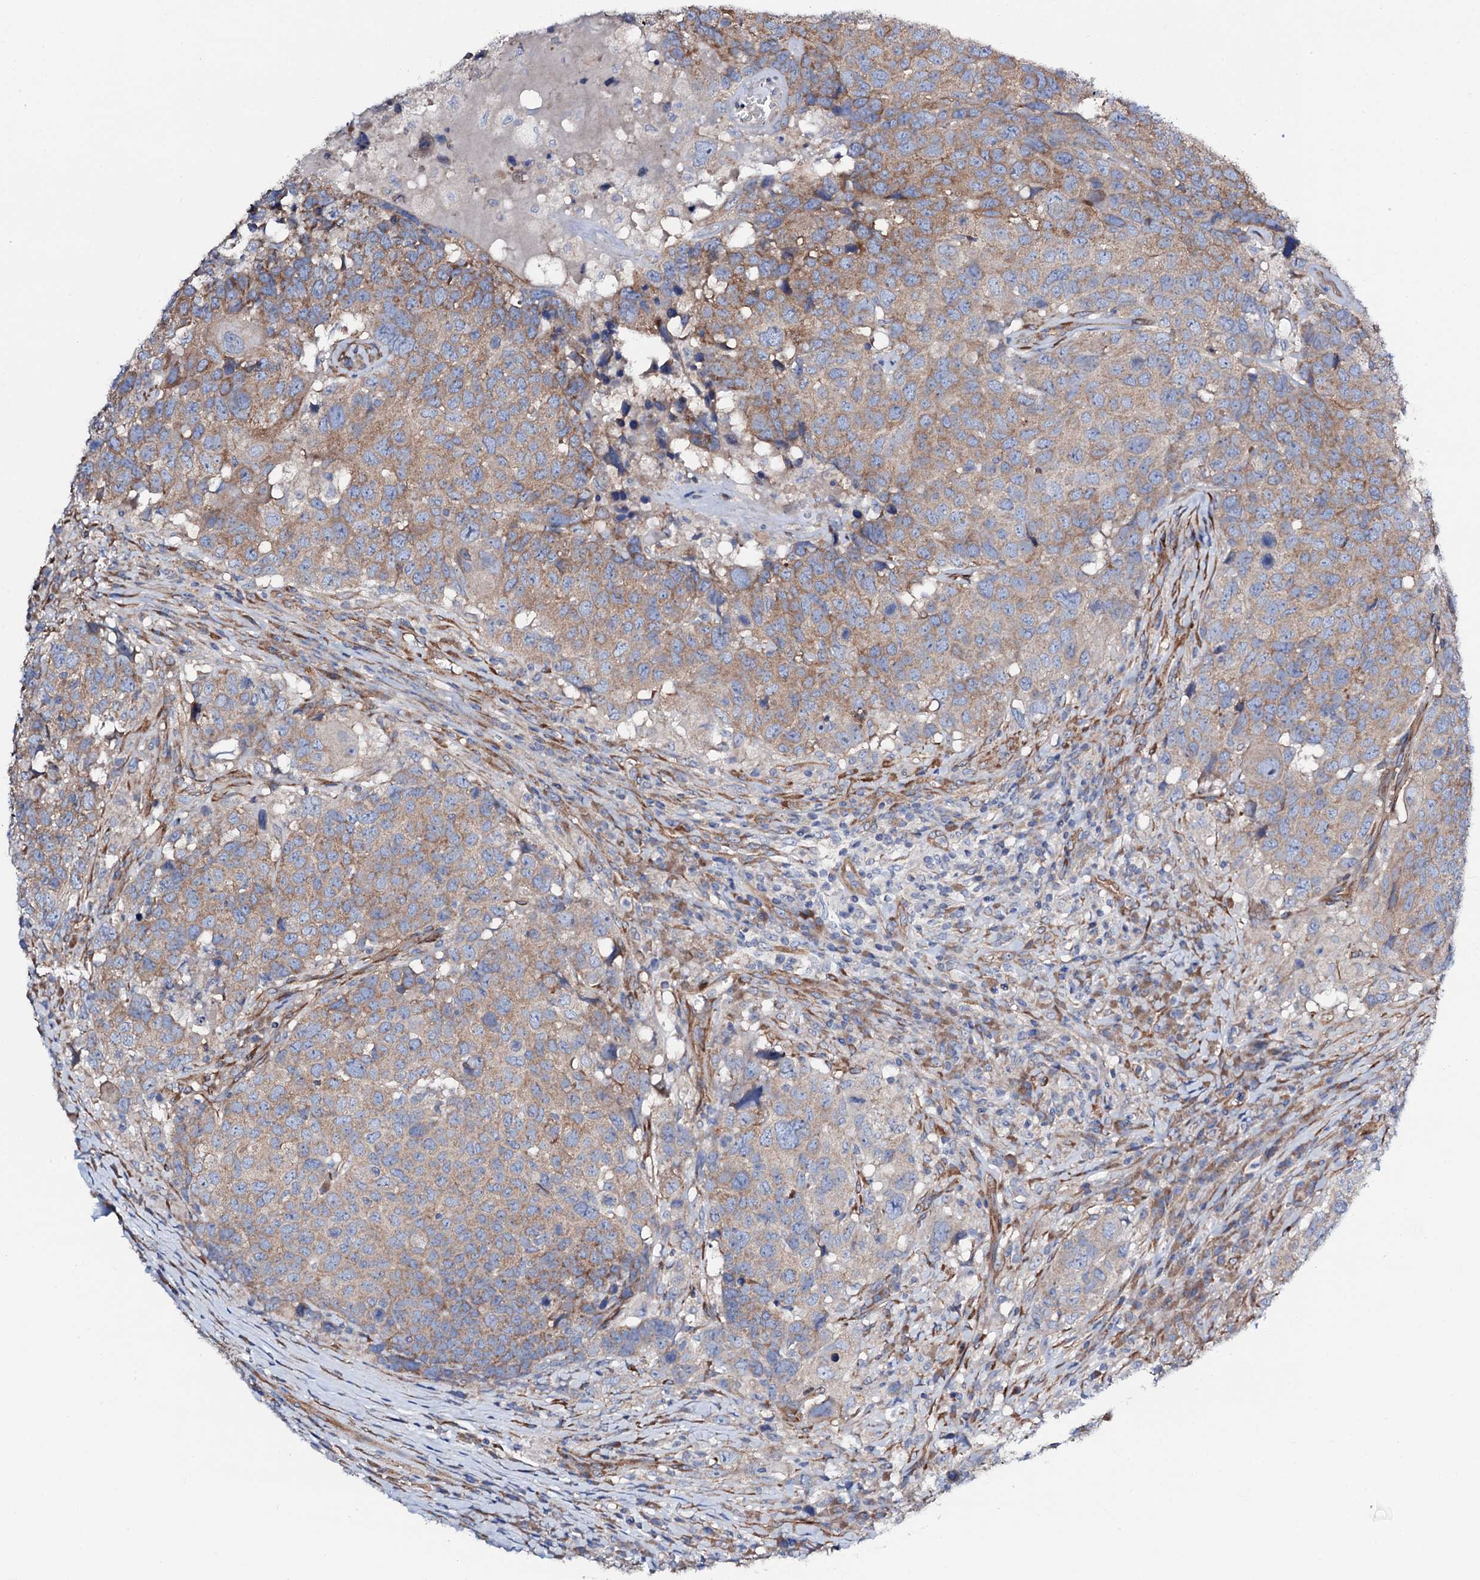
{"staining": {"intensity": "moderate", "quantity": ">75%", "location": "cytoplasmic/membranous"}, "tissue": "head and neck cancer", "cell_type": "Tumor cells", "image_type": "cancer", "snomed": [{"axis": "morphology", "description": "Squamous cell carcinoma, NOS"}, {"axis": "topography", "description": "Head-Neck"}], "caption": "The micrograph demonstrates staining of head and neck cancer, revealing moderate cytoplasmic/membranous protein expression (brown color) within tumor cells.", "gene": "STARD13", "patient": {"sex": "male", "age": 66}}